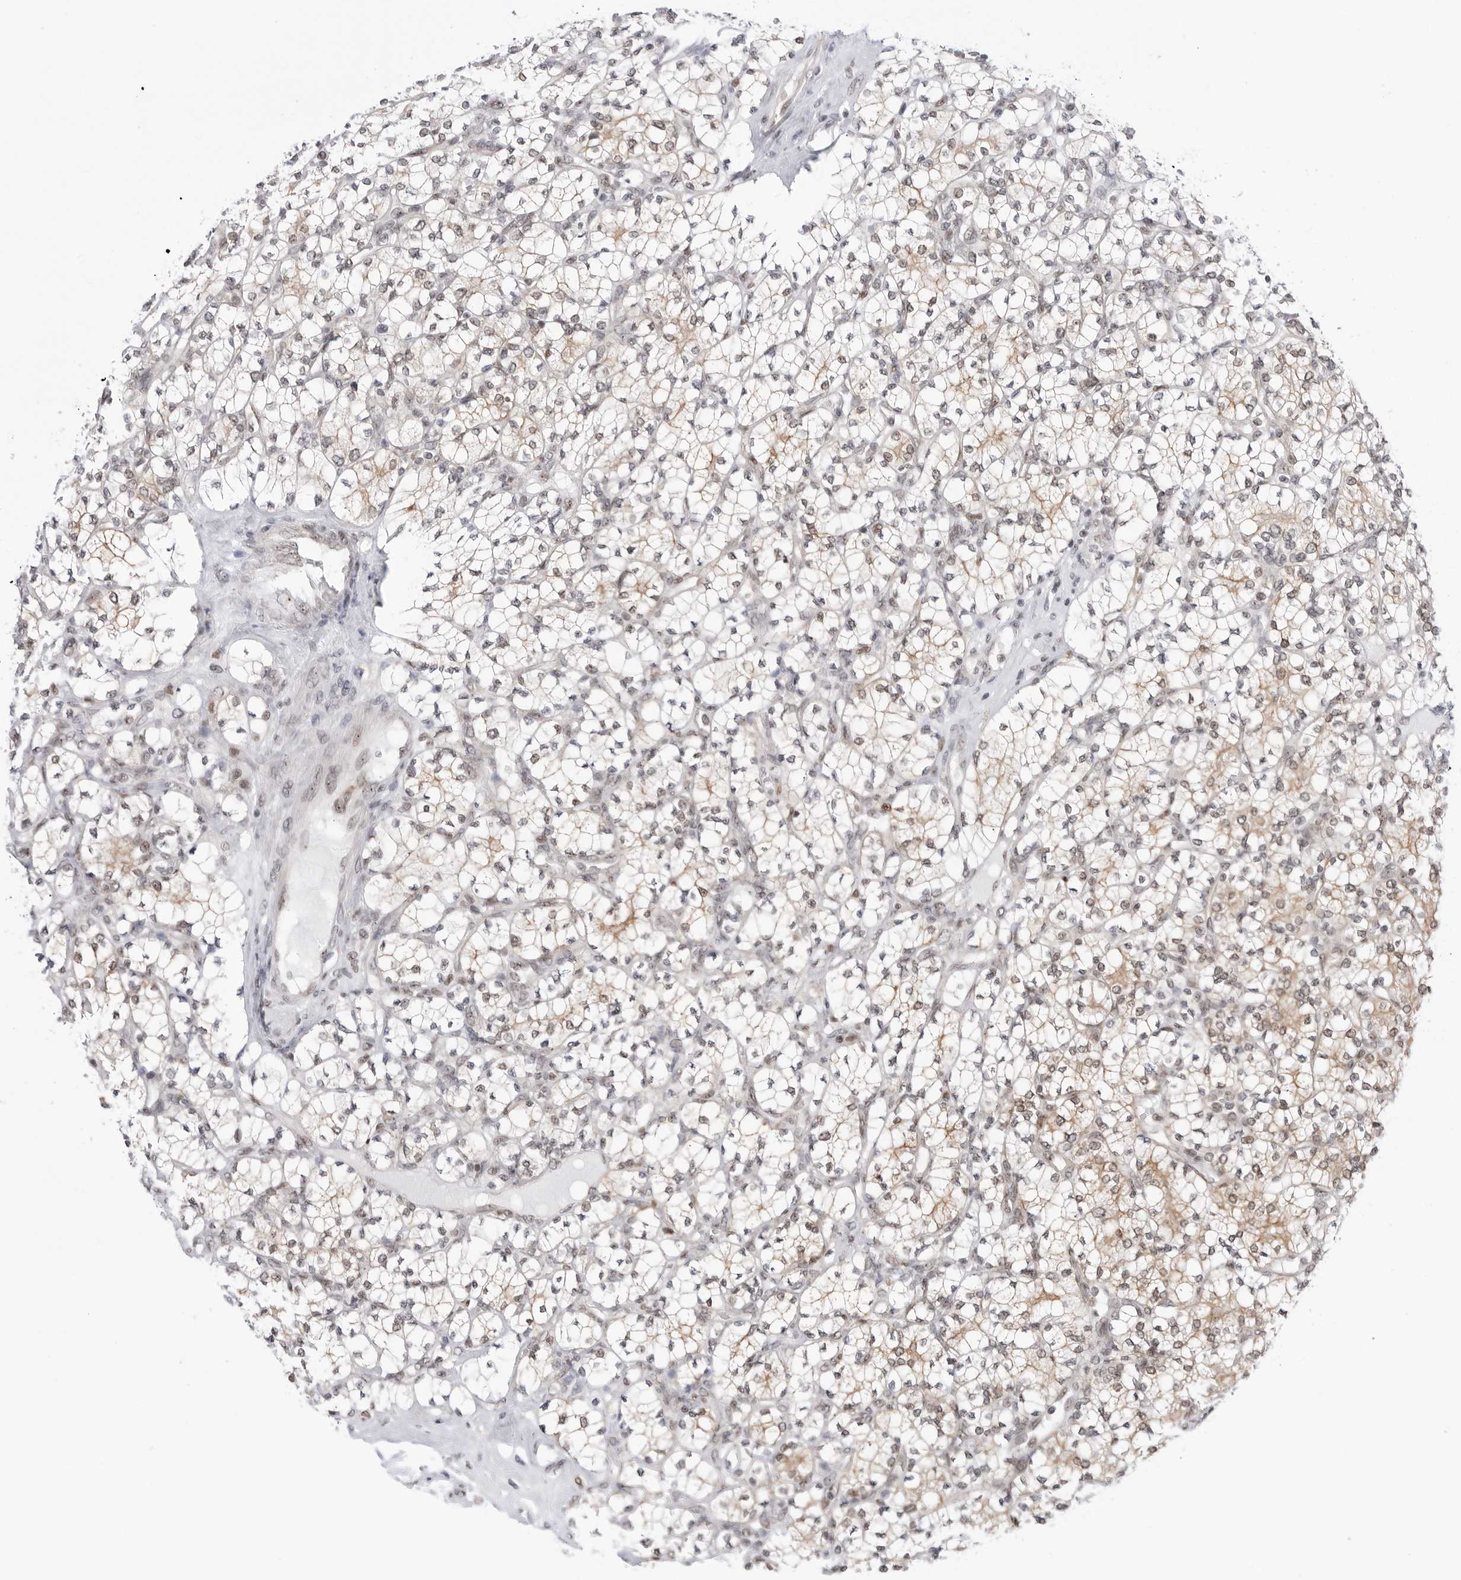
{"staining": {"intensity": "weak", "quantity": "25%-75%", "location": "cytoplasmic/membranous,nuclear"}, "tissue": "renal cancer", "cell_type": "Tumor cells", "image_type": "cancer", "snomed": [{"axis": "morphology", "description": "Adenocarcinoma, NOS"}, {"axis": "topography", "description": "Kidney"}], "caption": "Renal adenocarcinoma was stained to show a protein in brown. There is low levels of weak cytoplasmic/membranous and nuclear staining in about 25%-75% of tumor cells.", "gene": "C1orf162", "patient": {"sex": "male", "age": 77}}